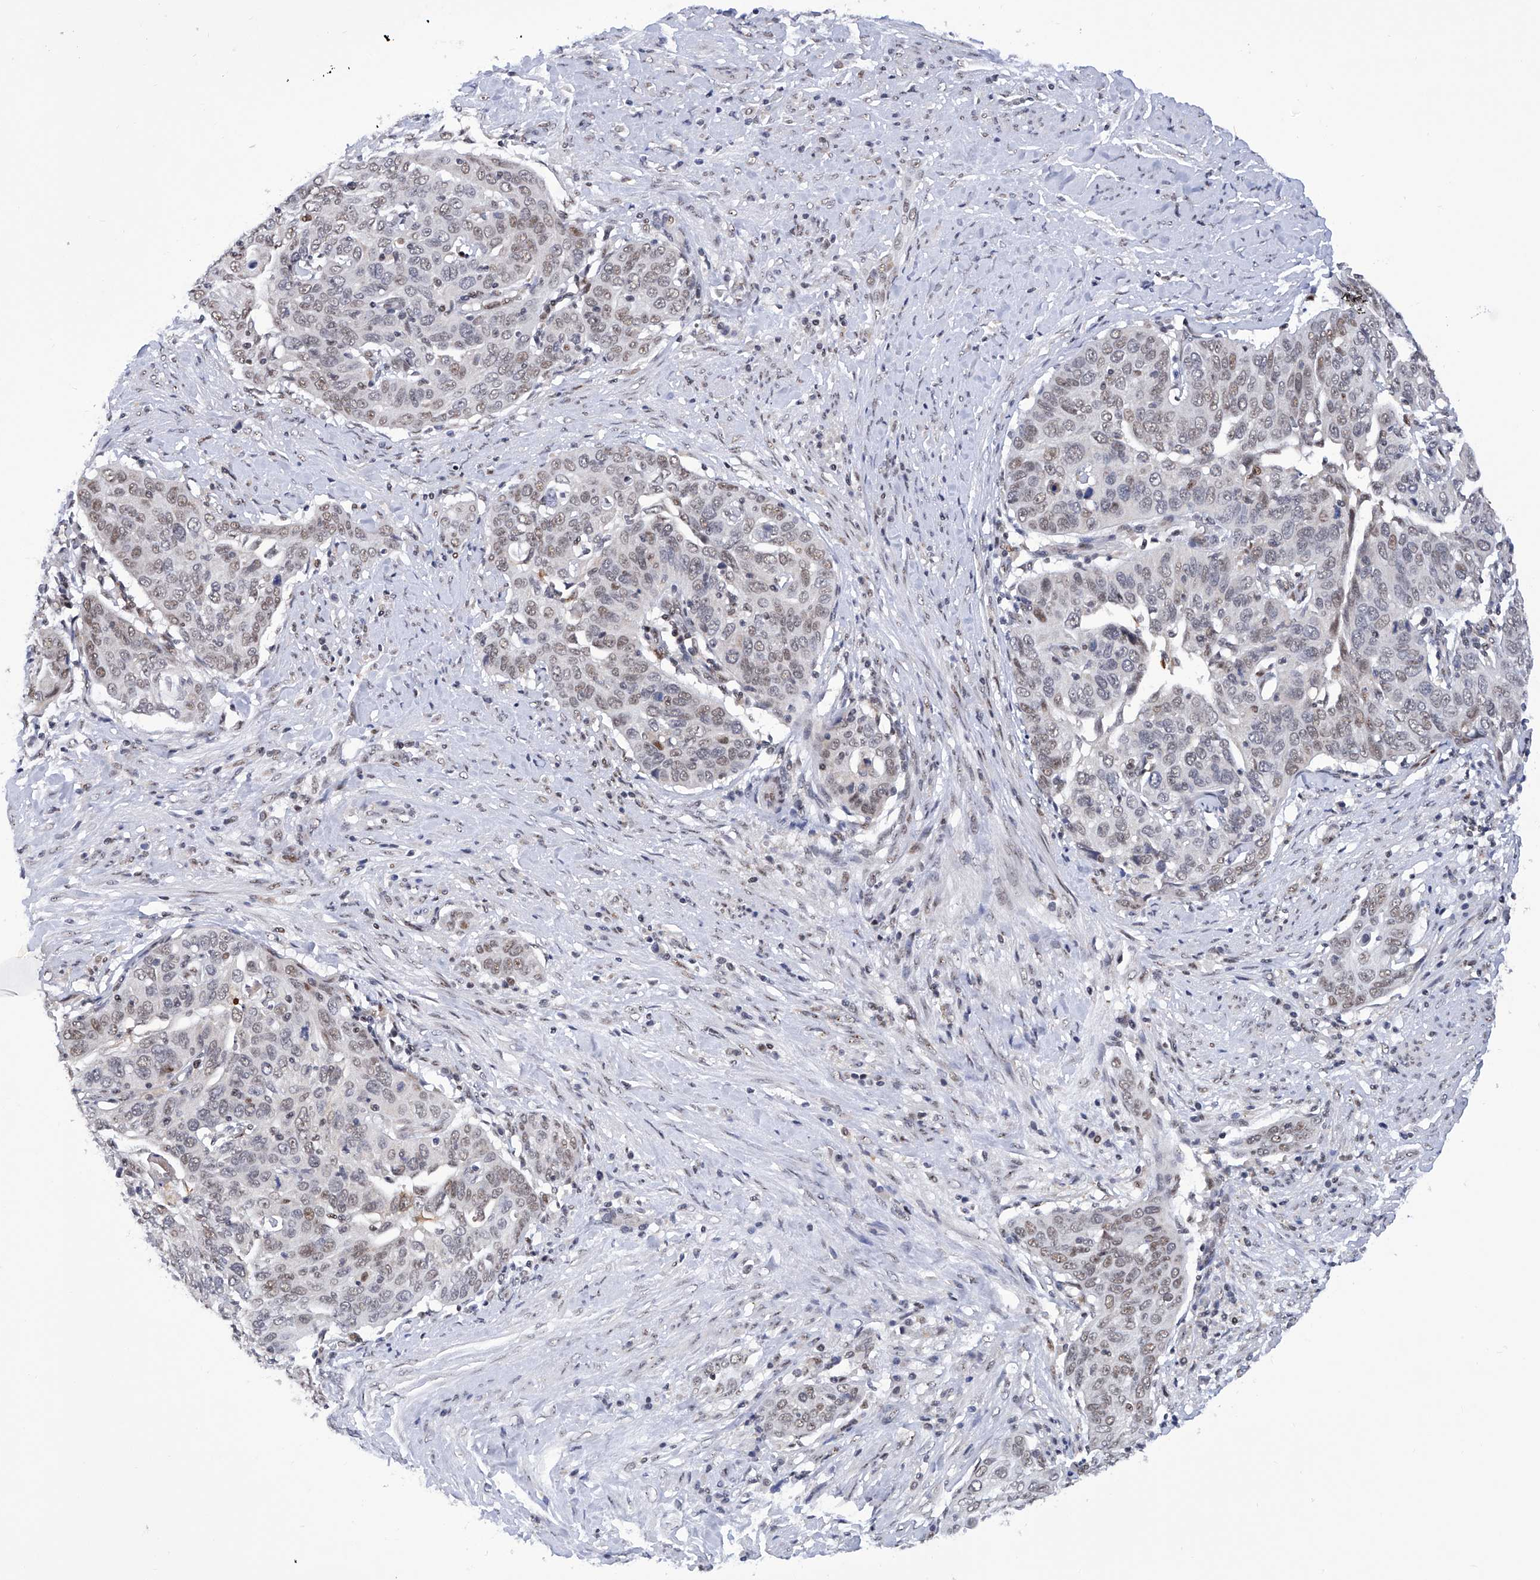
{"staining": {"intensity": "weak", "quantity": "<25%", "location": "nuclear"}, "tissue": "cervical cancer", "cell_type": "Tumor cells", "image_type": "cancer", "snomed": [{"axis": "morphology", "description": "Squamous cell carcinoma, NOS"}, {"axis": "topography", "description": "Cervix"}], "caption": "Tumor cells show no significant protein positivity in cervical cancer (squamous cell carcinoma).", "gene": "RAD54L", "patient": {"sex": "female", "age": 60}}